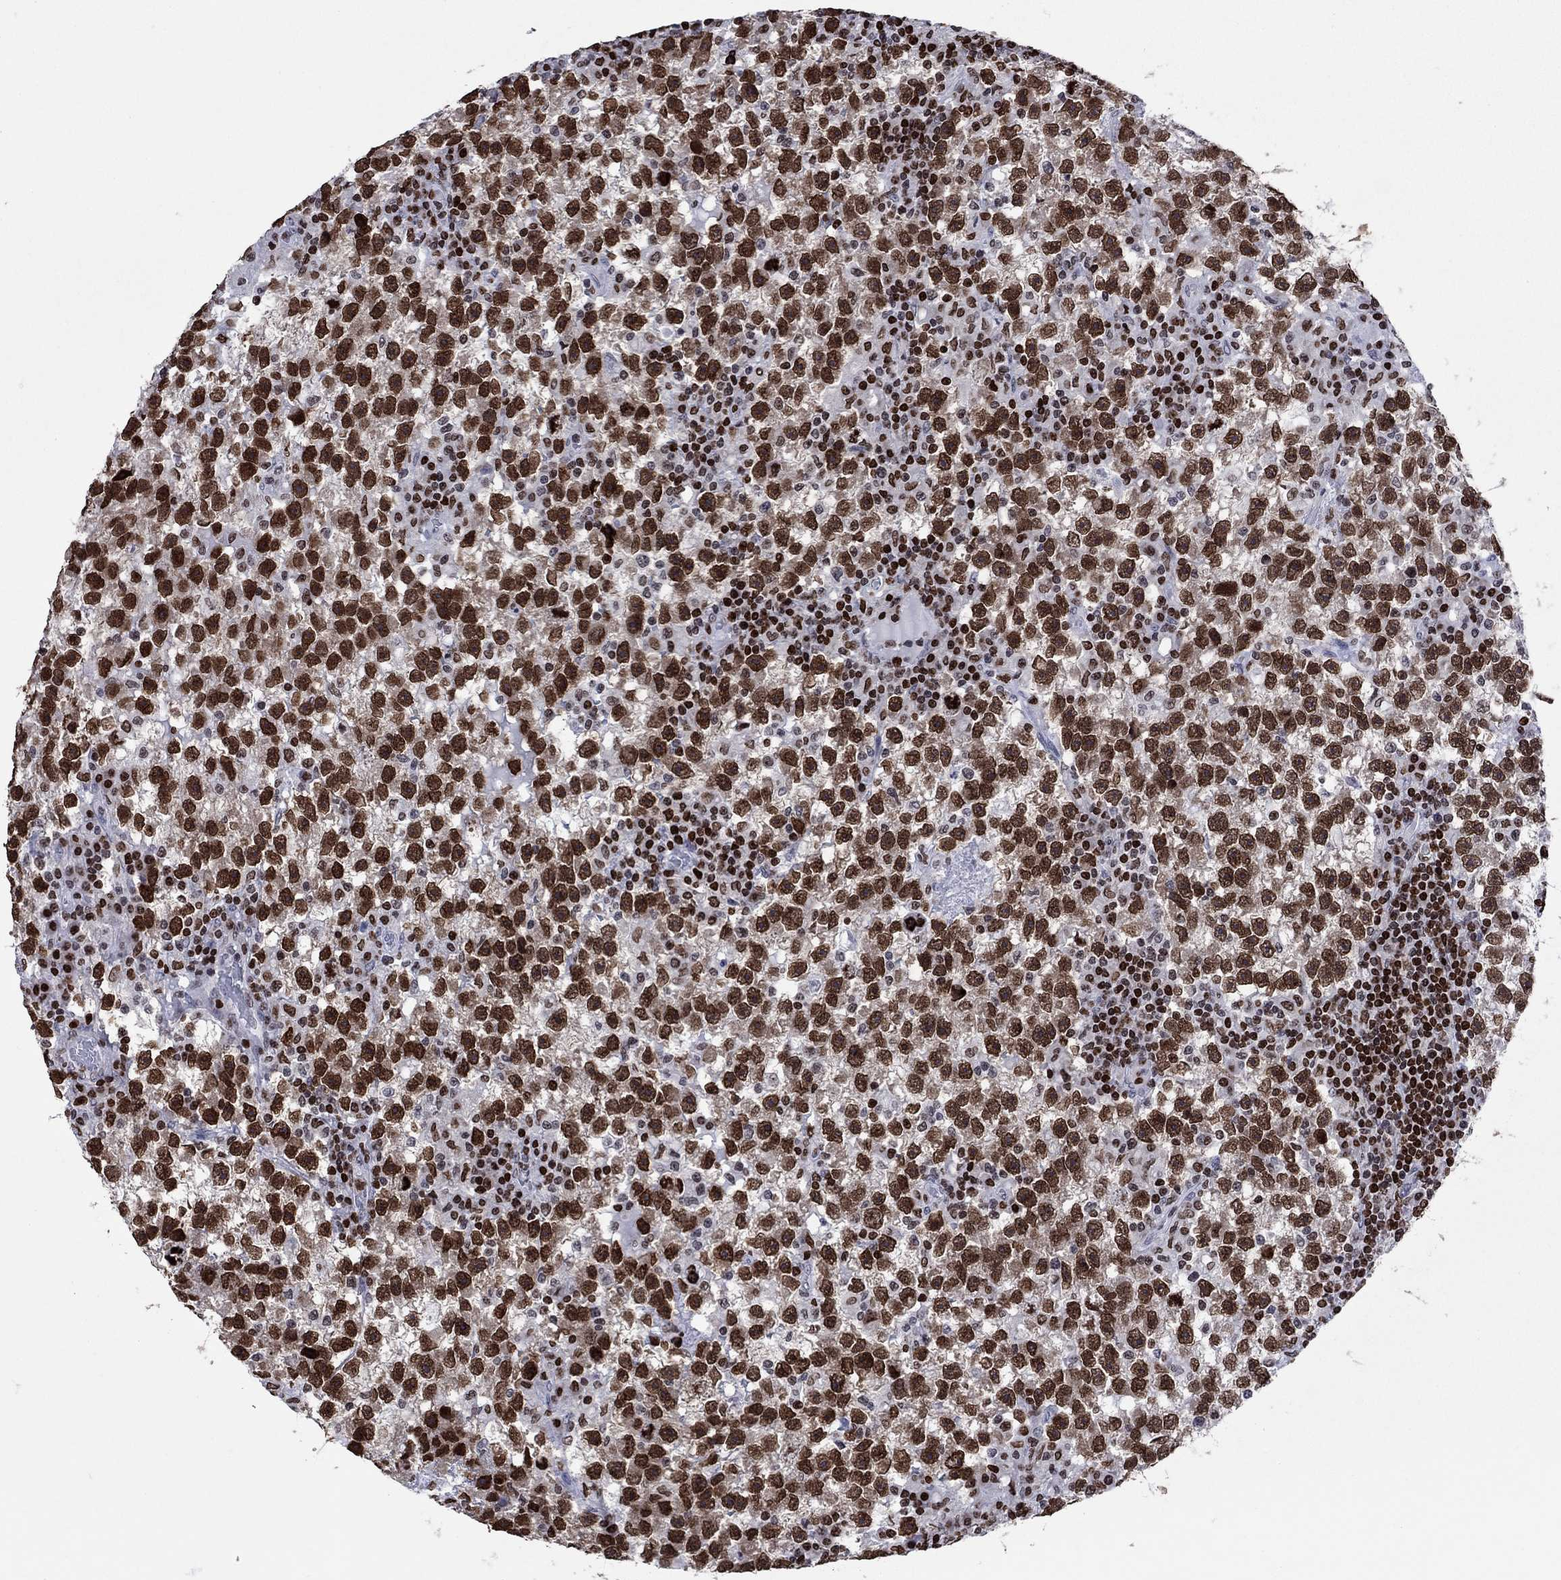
{"staining": {"intensity": "strong", "quantity": ">75%", "location": "nuclear"}, "tissue": "testis cancer", "cell_type": "Tumor cells", "image_type": "cancer", "snomed": [{"axis": "morphology", "description": "Seminoma, NOS"}, {"axis": "topography", "description": "Testis"}], "caption": "About >75% of tumor cells in testis cancer exhibit strong nuclear protein staining as visualized by brown immunohistochemical staining.", "gene": "HMGA1", "patient": {"sex": "male", "age": 47}}